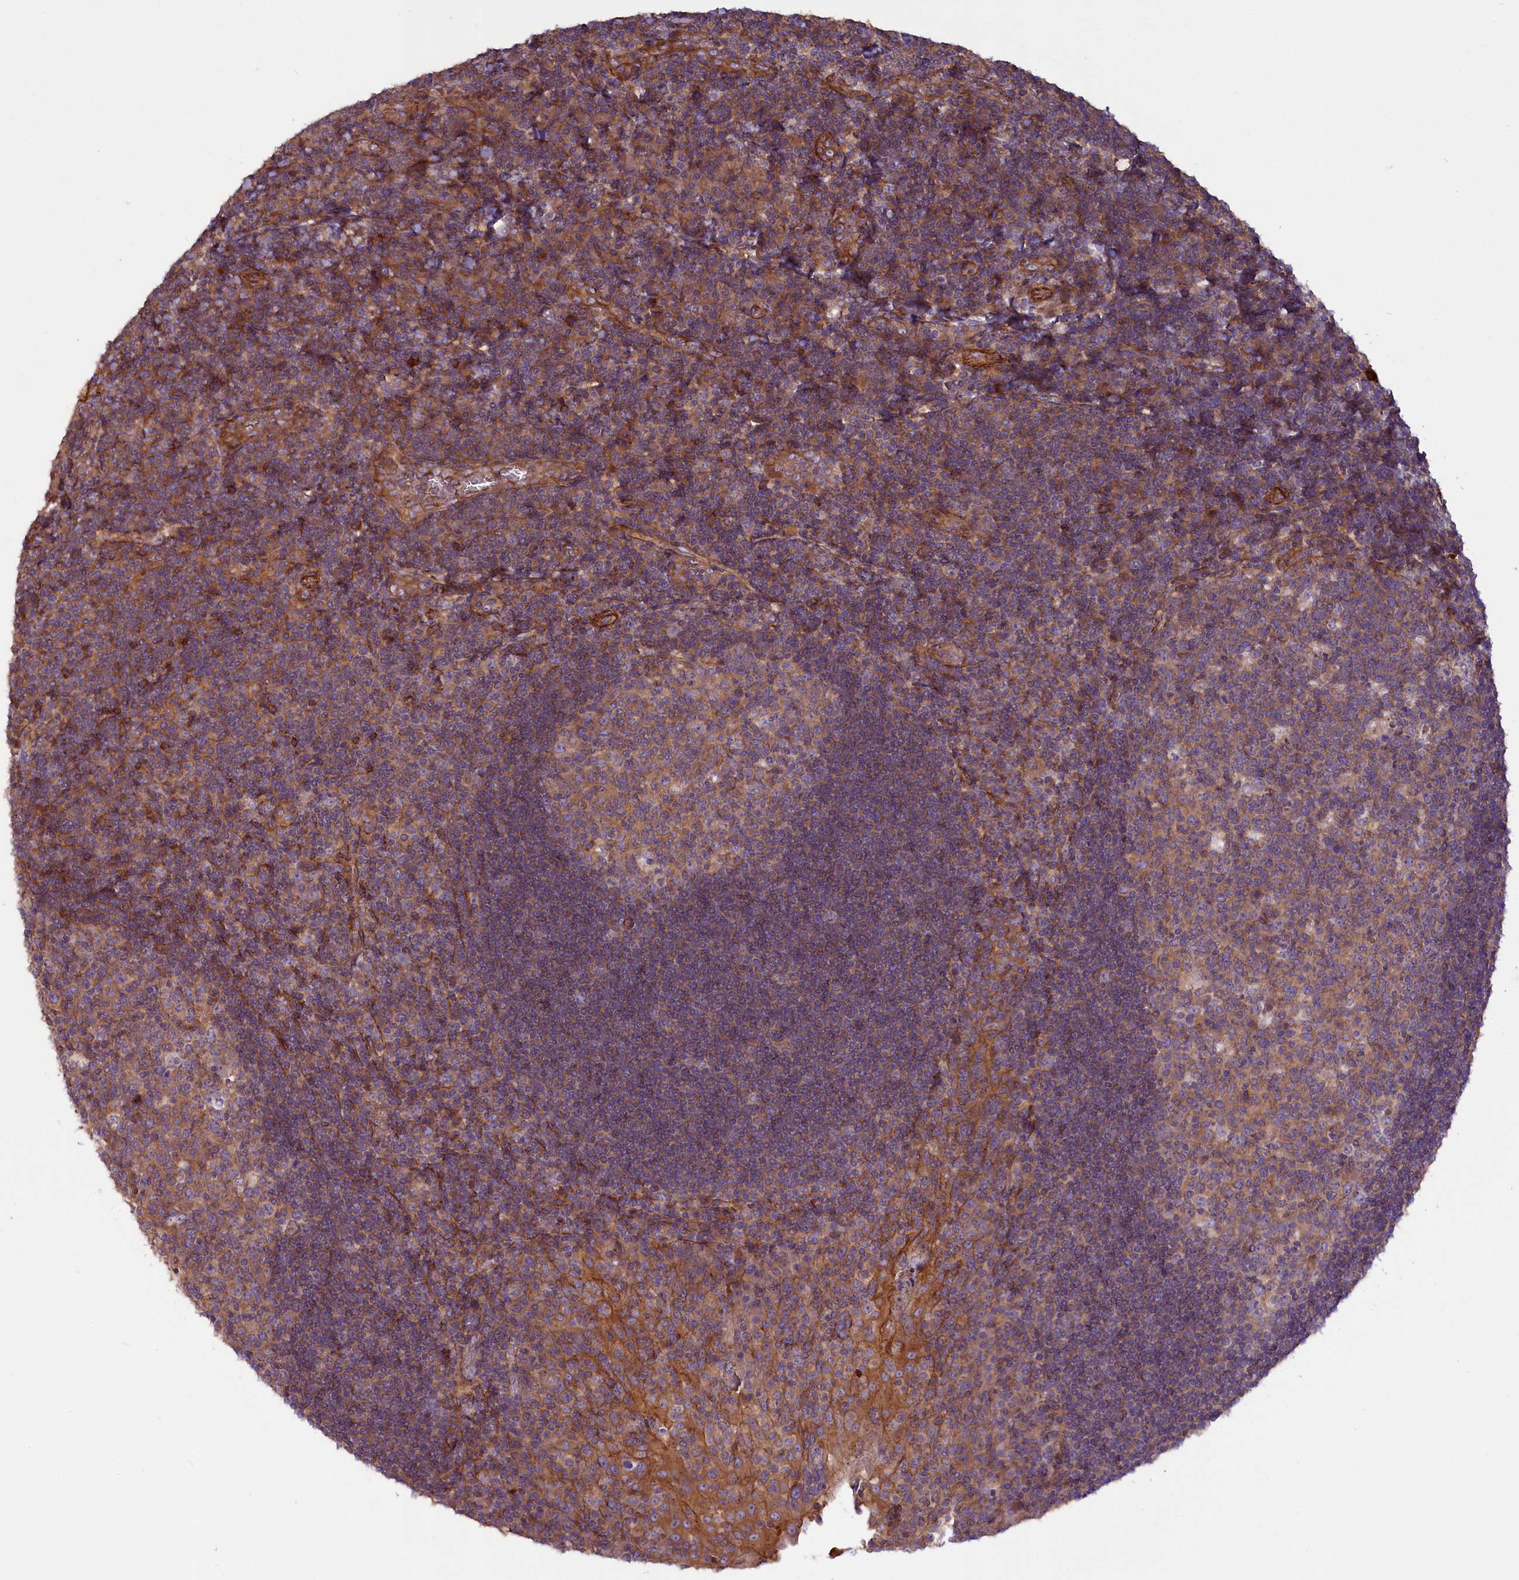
{"staining": {"intensity": "weak", "quantity": ">75%", "location": "cytoplasmic/membranous"}, "tissue": "tonsil", "cell_type": "Germinal center cells", "image_type": "normal", "snomed": [{"axis": "morphology", "description": "Normal tissue, NOS"}, {"axis": "topography", "description": "Tonsil"}], "caption": "About >75% of germinal center cells in normal human tonsil reveal weak cytoplasmic/membranous protein staining as visualized by brown immunohistochemical staining.", "gene": "FUZ", "patient": {"sex": "male", "age": 17}}